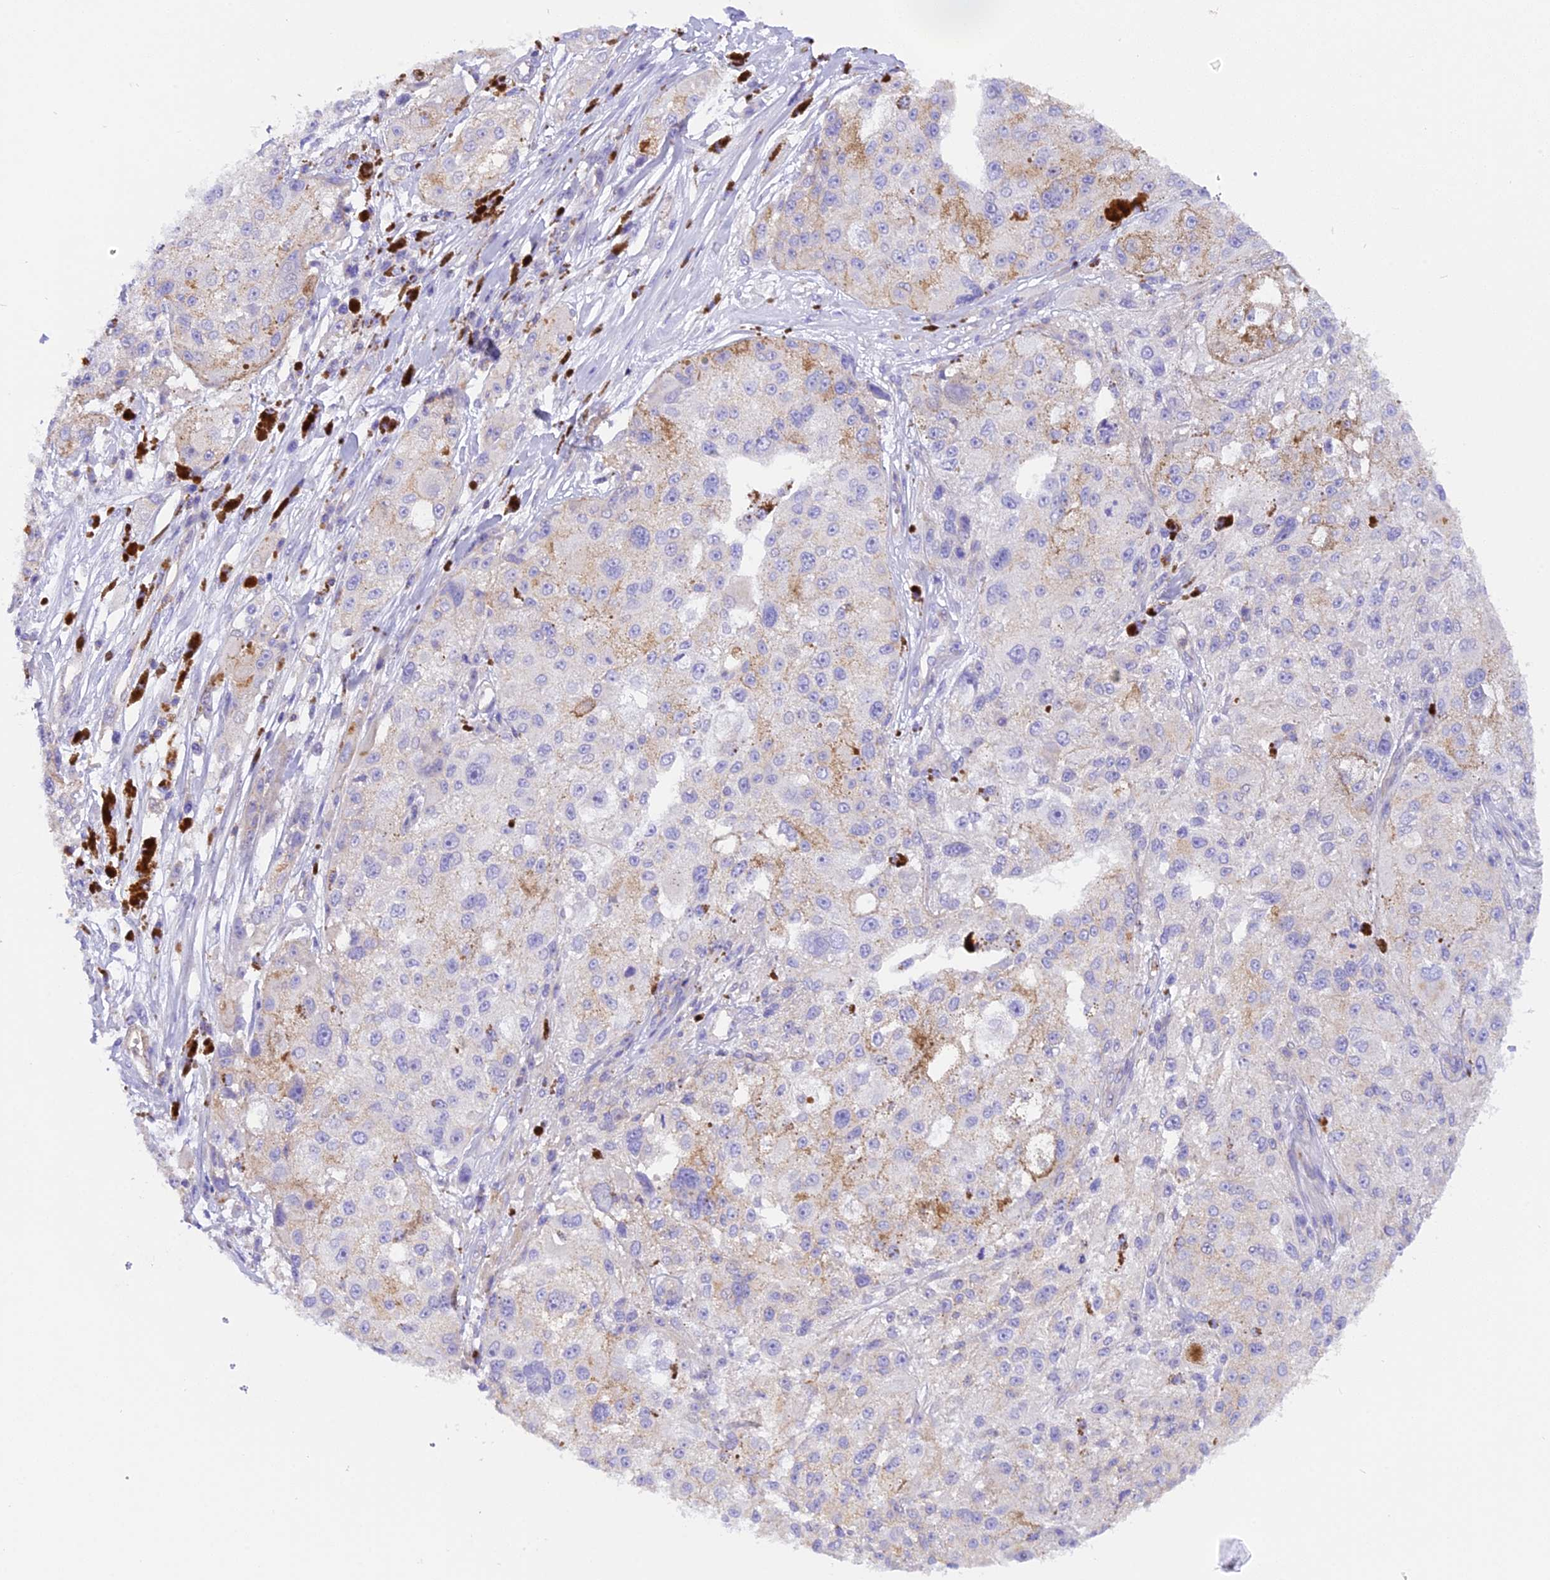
{"staining": {"intensity": "negative", "quantity": "none", "location": "none"}, "tissue": "melanoma", "cell_type": "Tumor cells", "image_type": "cancer", "snomed": [{"axis": "morphology", "description": "Necrosis, NOS"}, {"axis": "morphology", "description": "Malignant melanoma, NOS"}, {"axis": "topography", "description": "Skin"}], "caption": "Immunohistochemistry (IHC) histopathology image of human melanoma stained for a protein (brown), which exhibits no positivity in tumor cells.", "gene": "FAM193A", "patient": {"sex": "female", "age": 87}}